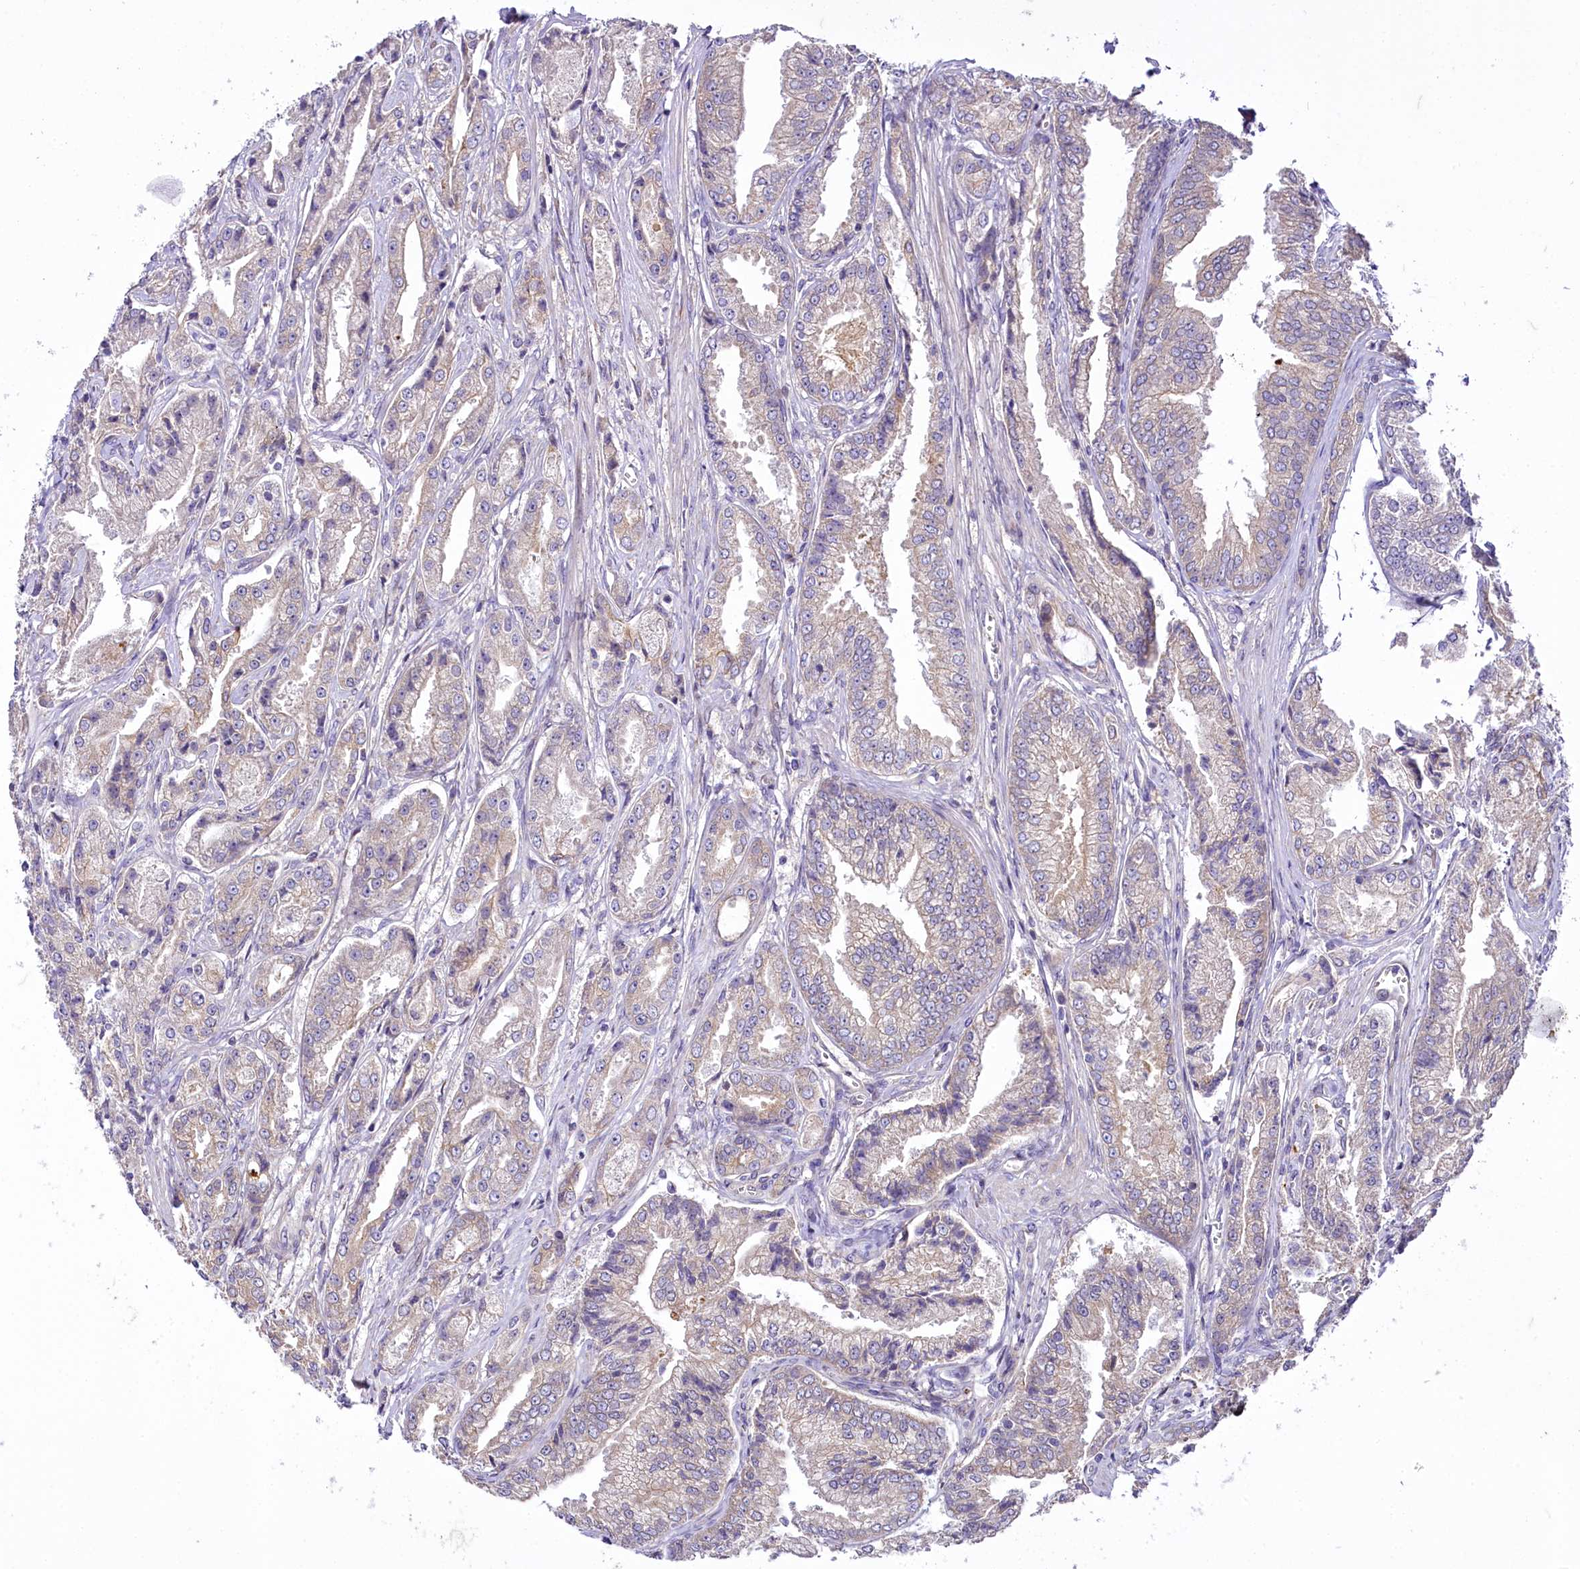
{"staining": {"intensity": "weak", "quantity": "25%-75%", "location": "cytoplasmic/membranous"}, "tissue": "prostate cancer", "cell_type": "Tumor cells", "image_type": "cancer", "snomed": [{"axis": "morphology", "description": "Adenocarcinoma, High grade"}, {"axis": "topography", "description": "Prostate"}], "caption": "Immunohistochemical staining of human prostate cancer (adenocarcinoma (high-grade)) exhibits weak cytoplasmic/membranous protein positivity in approximately 25%-75% of tumor cells. The protein is shown in brown color, while the nuclei are stained blue.", "gene": "ZC3H12C", "patient": {"sex": "male", "age": 72}}